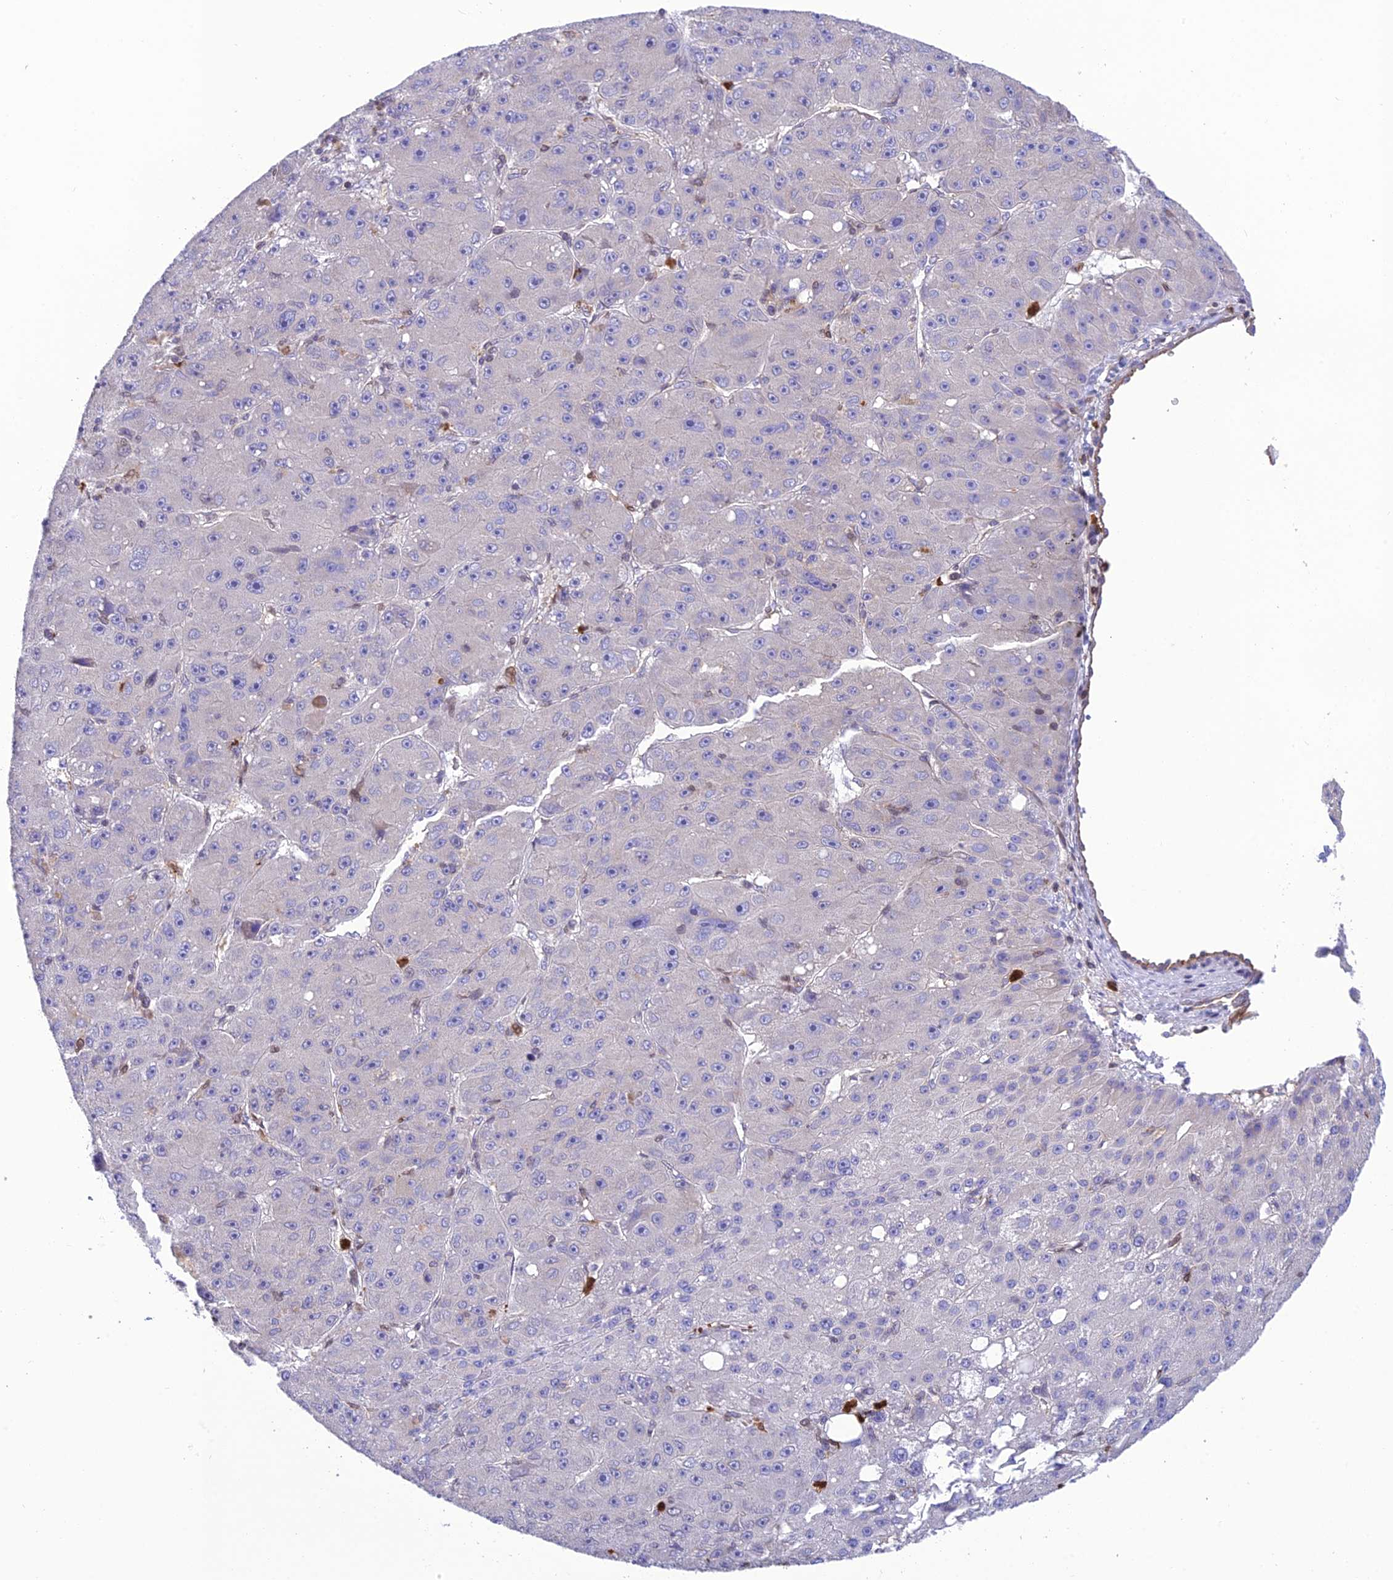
{"staining": {"intensity": "negative", "quantity": "none", "location": "none"}, "tissue": "liver cancer", "cell_type": "Tumor cells", "image_type": "cancer", "snomed": [{"axis": "morphology", "description": "Carcinoma, Hepatocellular, NOS"}, {"axis": "topography", "description": "Liver"}], "caption": "The IHC micrograph has no significant expression in tumor cells of liver cancer tissue.", "gene": "PKHD1L1", "patient": {"sex": "male", "age": 67}}